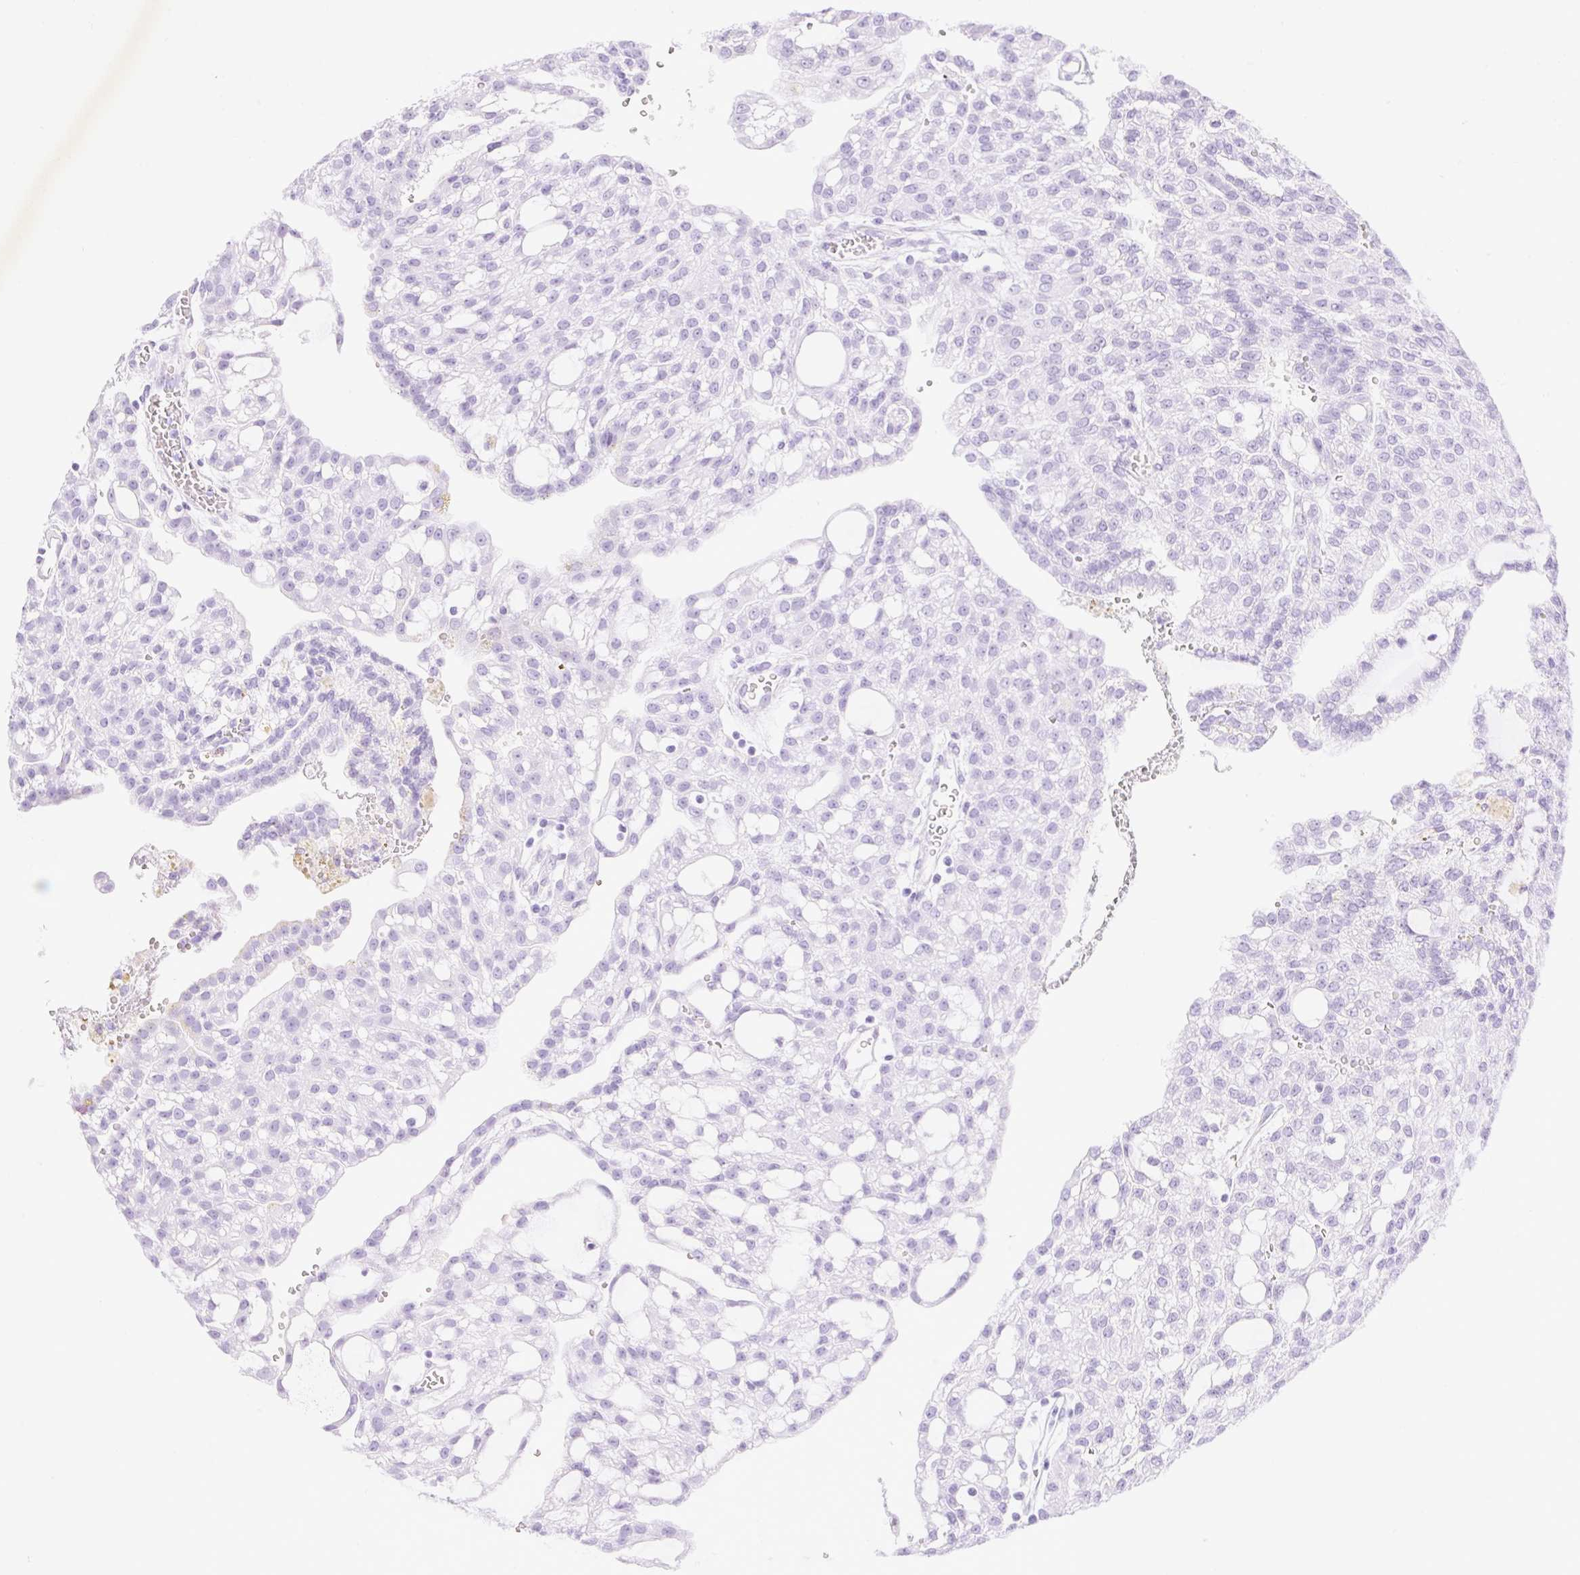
{"staining": {"intensity": "negative", "quantity": "none", "location": "none"}, "tissue": "renal cancer", "cell_type": "Tumor cells", "image_type": "cancer", "snomed": [{"axis": "morphology", "description": "Adenocarcinoma, NOS"}, {"axis": "topography", "description": "Kidney"}], "caption": "Human renal adenocarcinoma stained for a protein using immunohistochemistry (IHC) exhibits no positivity in tumor cells.", "gene": "ZNF394", "patient": {"sex": "male", "age": 63}}